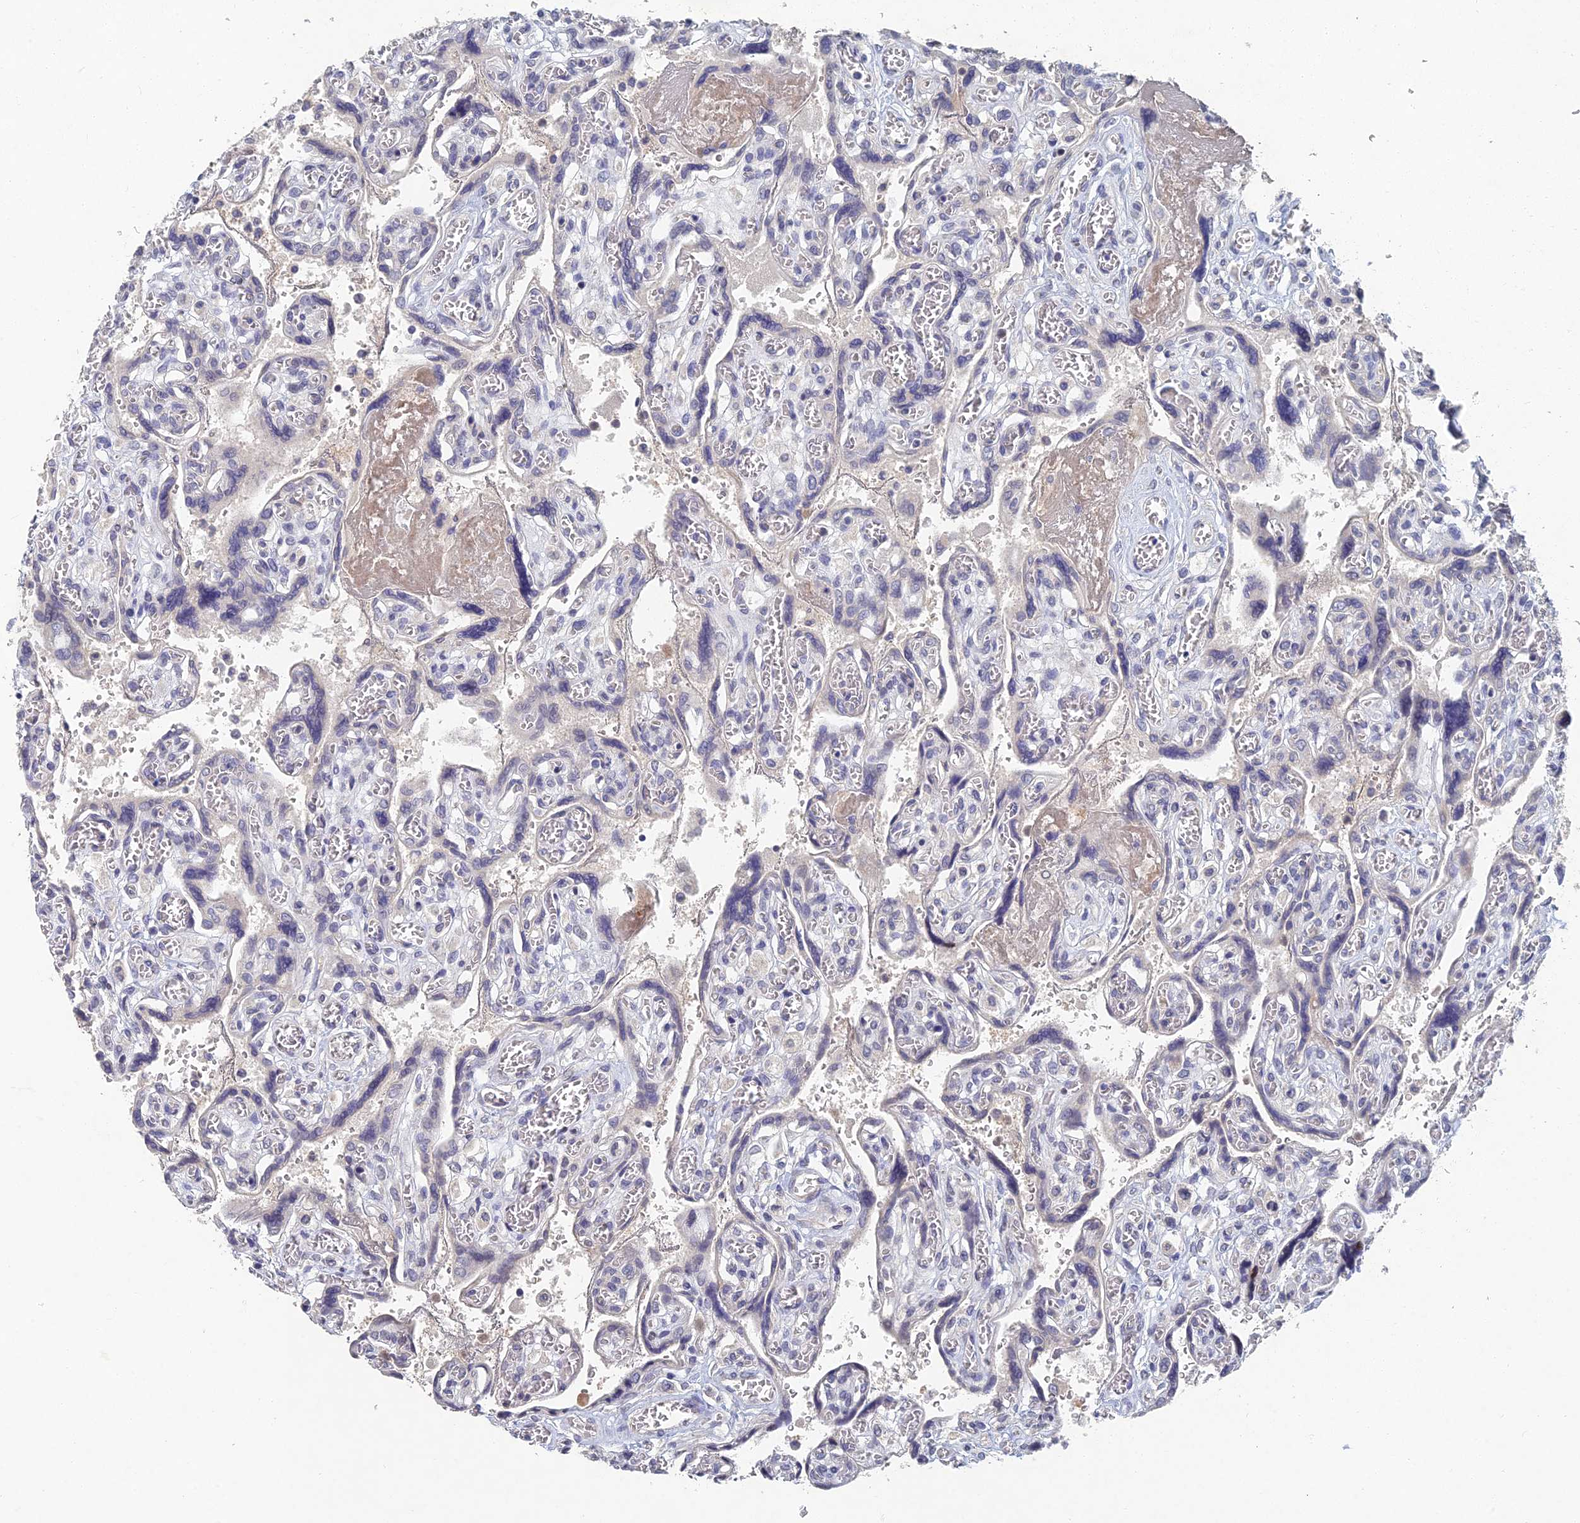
{"staining": {"intensity": "negative", "quantity": "none", "location": "none"}, "tissue": "placenta", "cell_type": "Trophoblastic cells", "image_type": "normal", "snomed": [{"axis": "morphology", "description": "Normal tissue, NOS"}, {"axis": "topography", "description": "Placenta"}], "caption": "Immunohistochemical staining of benign human placenta demonstrates no significant staining in trophoblastic cells.", "gene": "GNA15", "patient": {"sex": "female", "age": 39}}